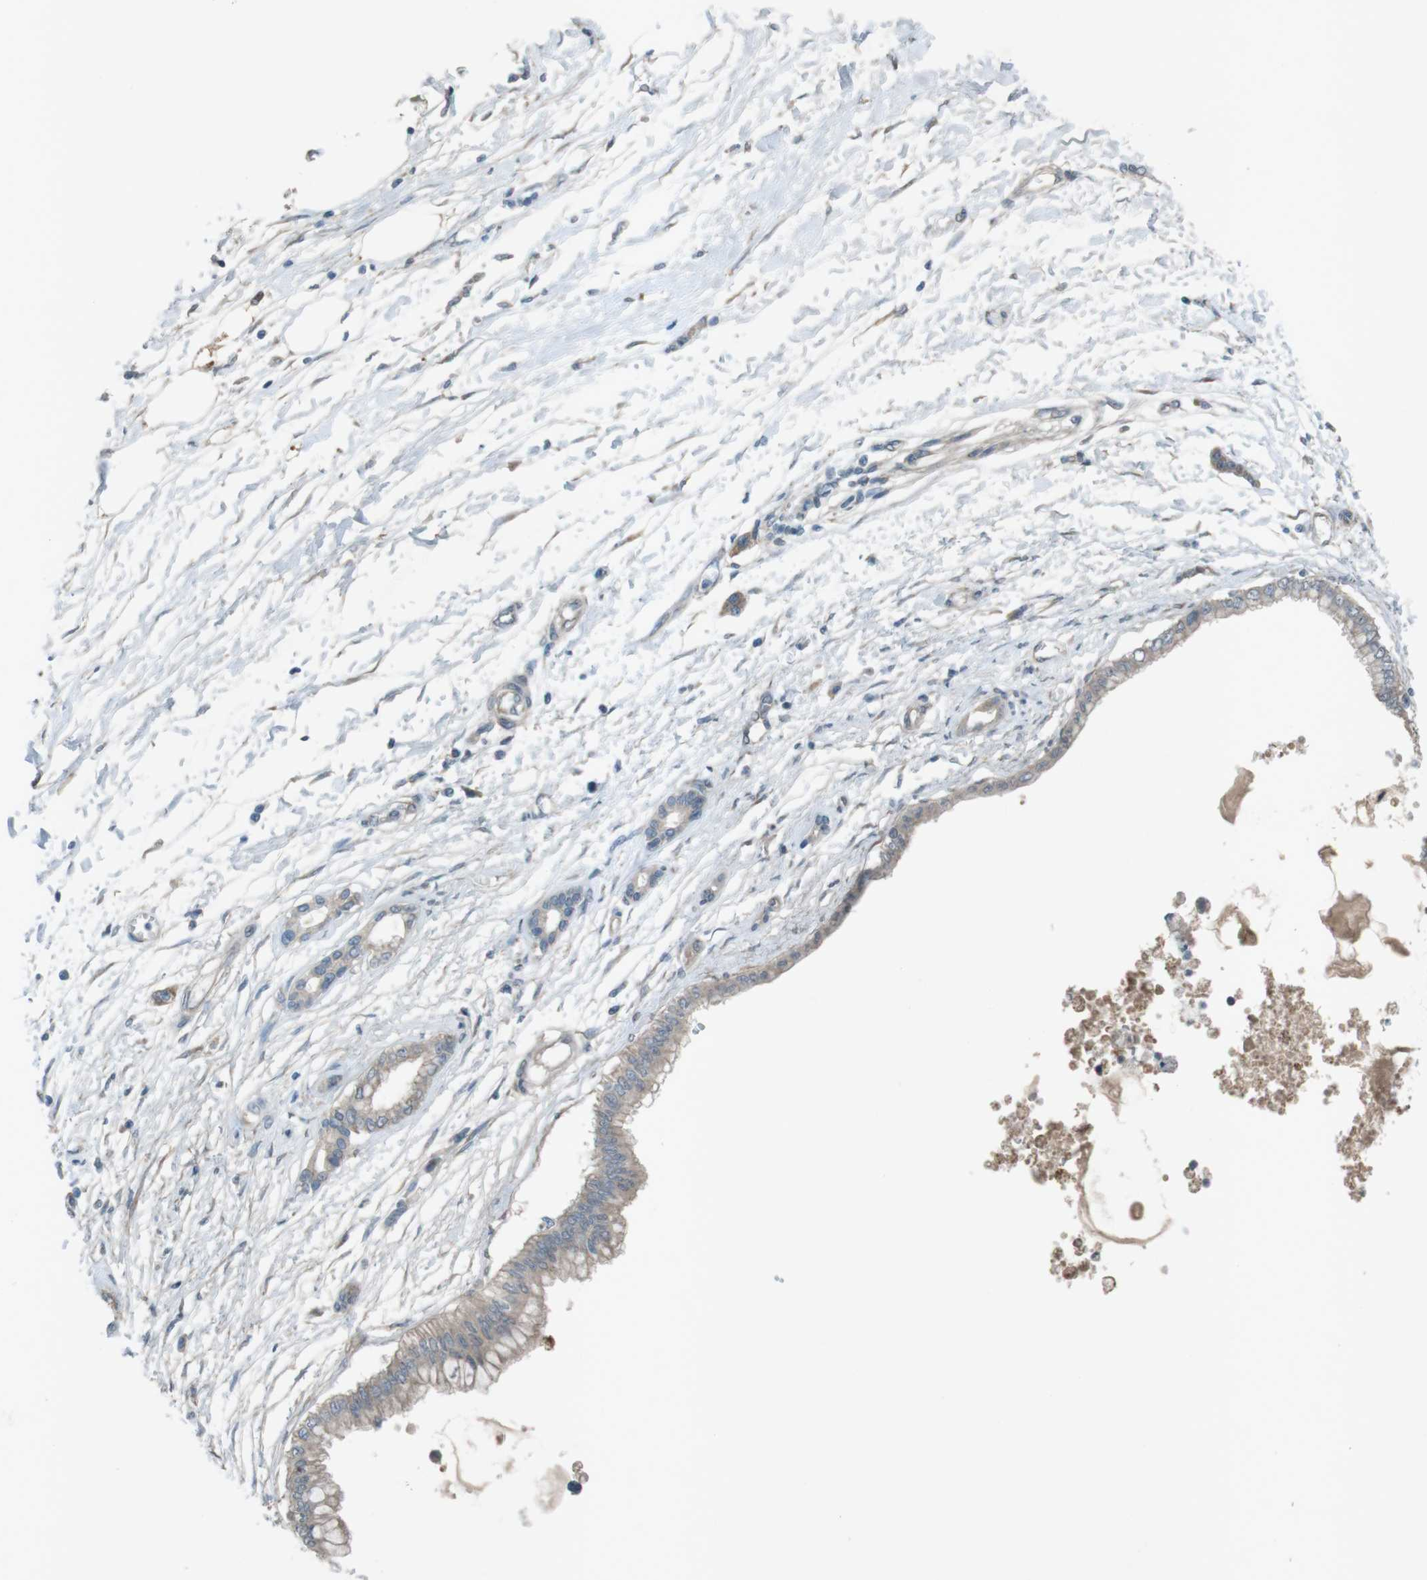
{"staining": {"intensity": "weak", "quantity": ">75%", "location": "cytoplasmic/membranous"}, "tissue": "pancreatic cancer", "cell_type": "Tumor cells", "image_type": "cancer", "snomed": [{"axis": "morphology", "description": "Adenocarcinoma, NOS"}, {"axis": "topography", "description": "Pancreas"}], "caption": "There is low levels of weak cytoplasmic/membranous staining in tumor cells of pancreatic cancer (adenocarcinoma), as demonstrated by immunohistochemical staining (brown color).", "gene": "TMEM41B", "patient": {"sex": "male", "age": 56}}